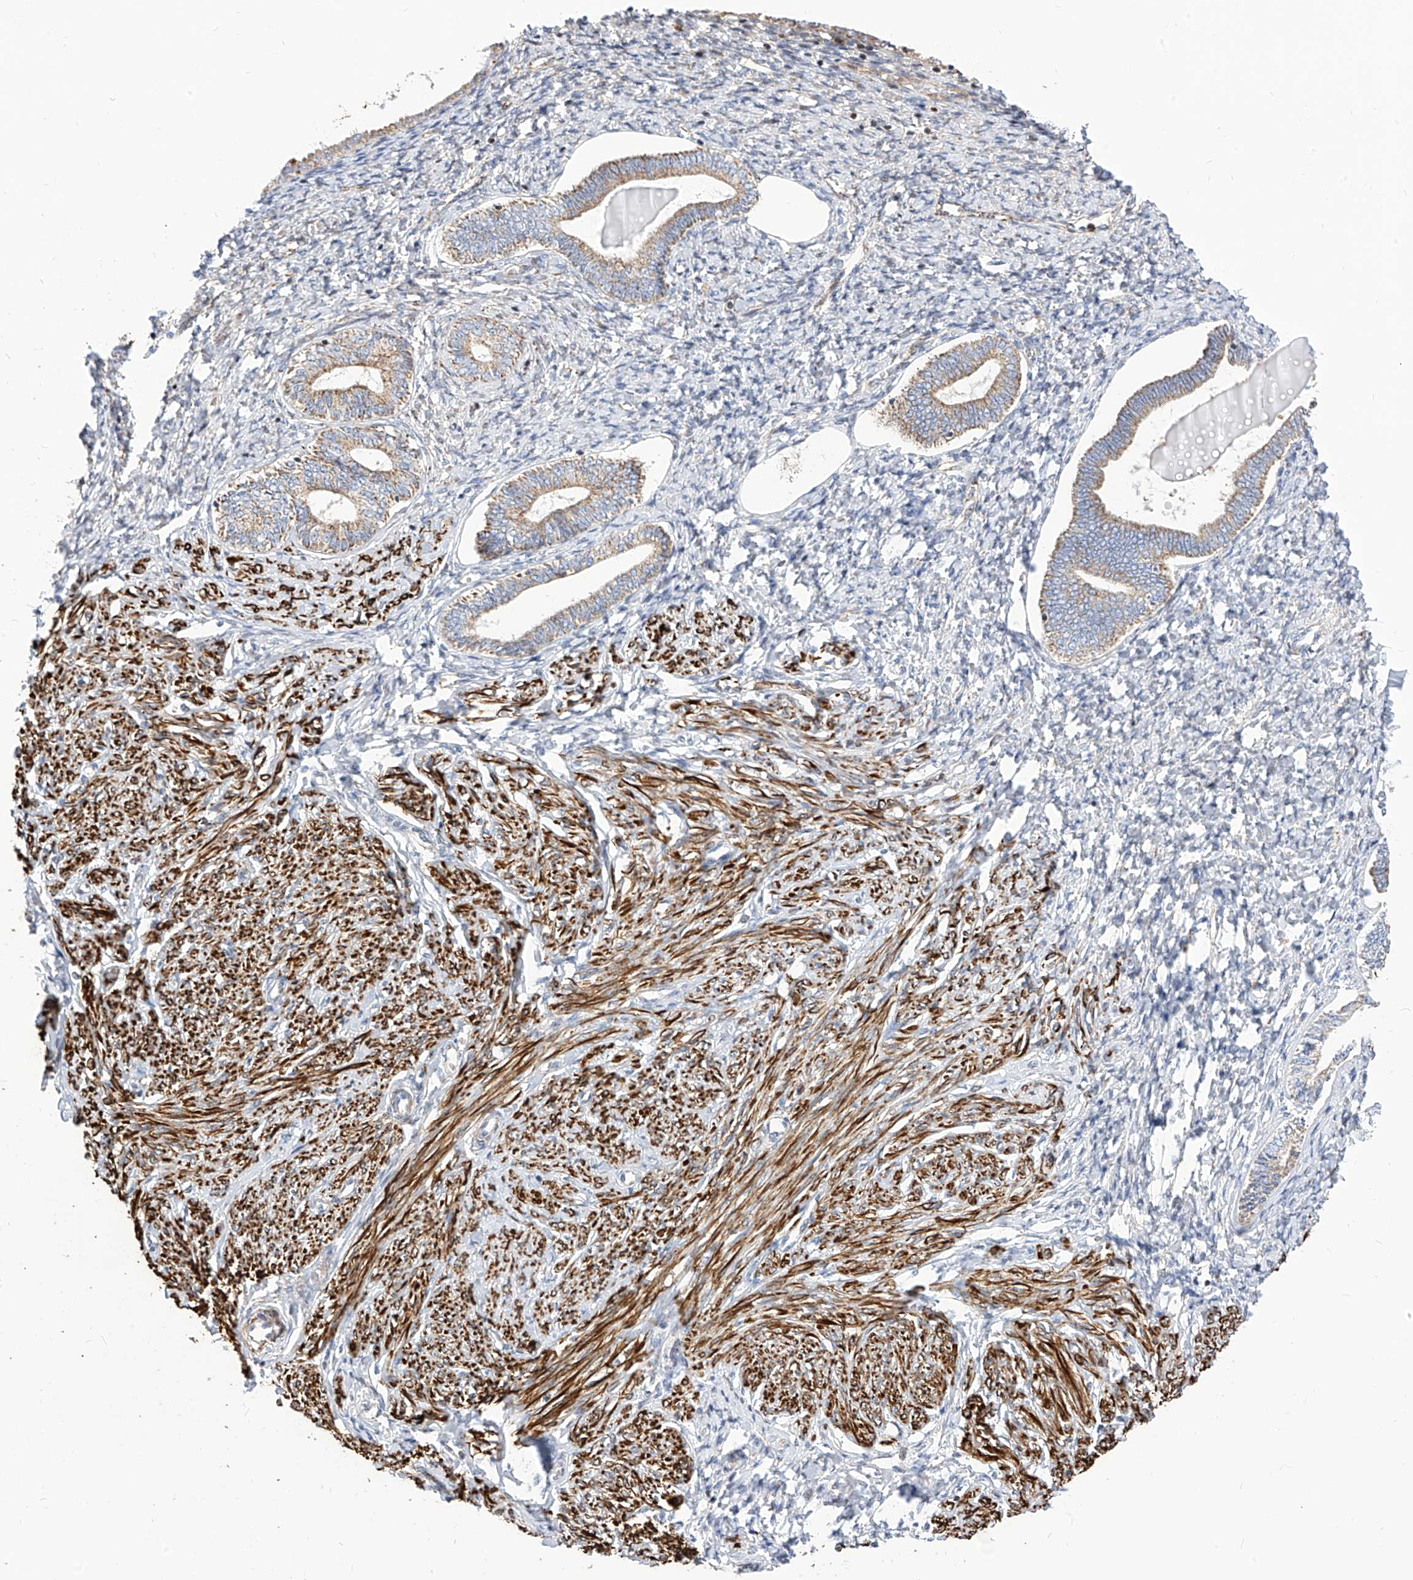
{"staining": {"intensity": "weak", "quantity": "<25%", "location": "cytoplasmic/membranous"}, "tissue": "endometrium", "cell_type": "Cells in endometrial stroma", "image_type": "normal", "snomed": [{"axis": "morphology", "description": "Normal tissue, NOS"}, {"axis": "topography", "description": "Endometrium"}], "caption": "DAB (3,3'-diaminobenzidine) immunohistochemical staining of normal human endometrium reveals no significant positivity in cells in endometrial stroma. (DAB immunohistochemistry with hematoxylin counter stain).", "gene": "TTLL8", "patient": {"sex": "female", "age": 72}}